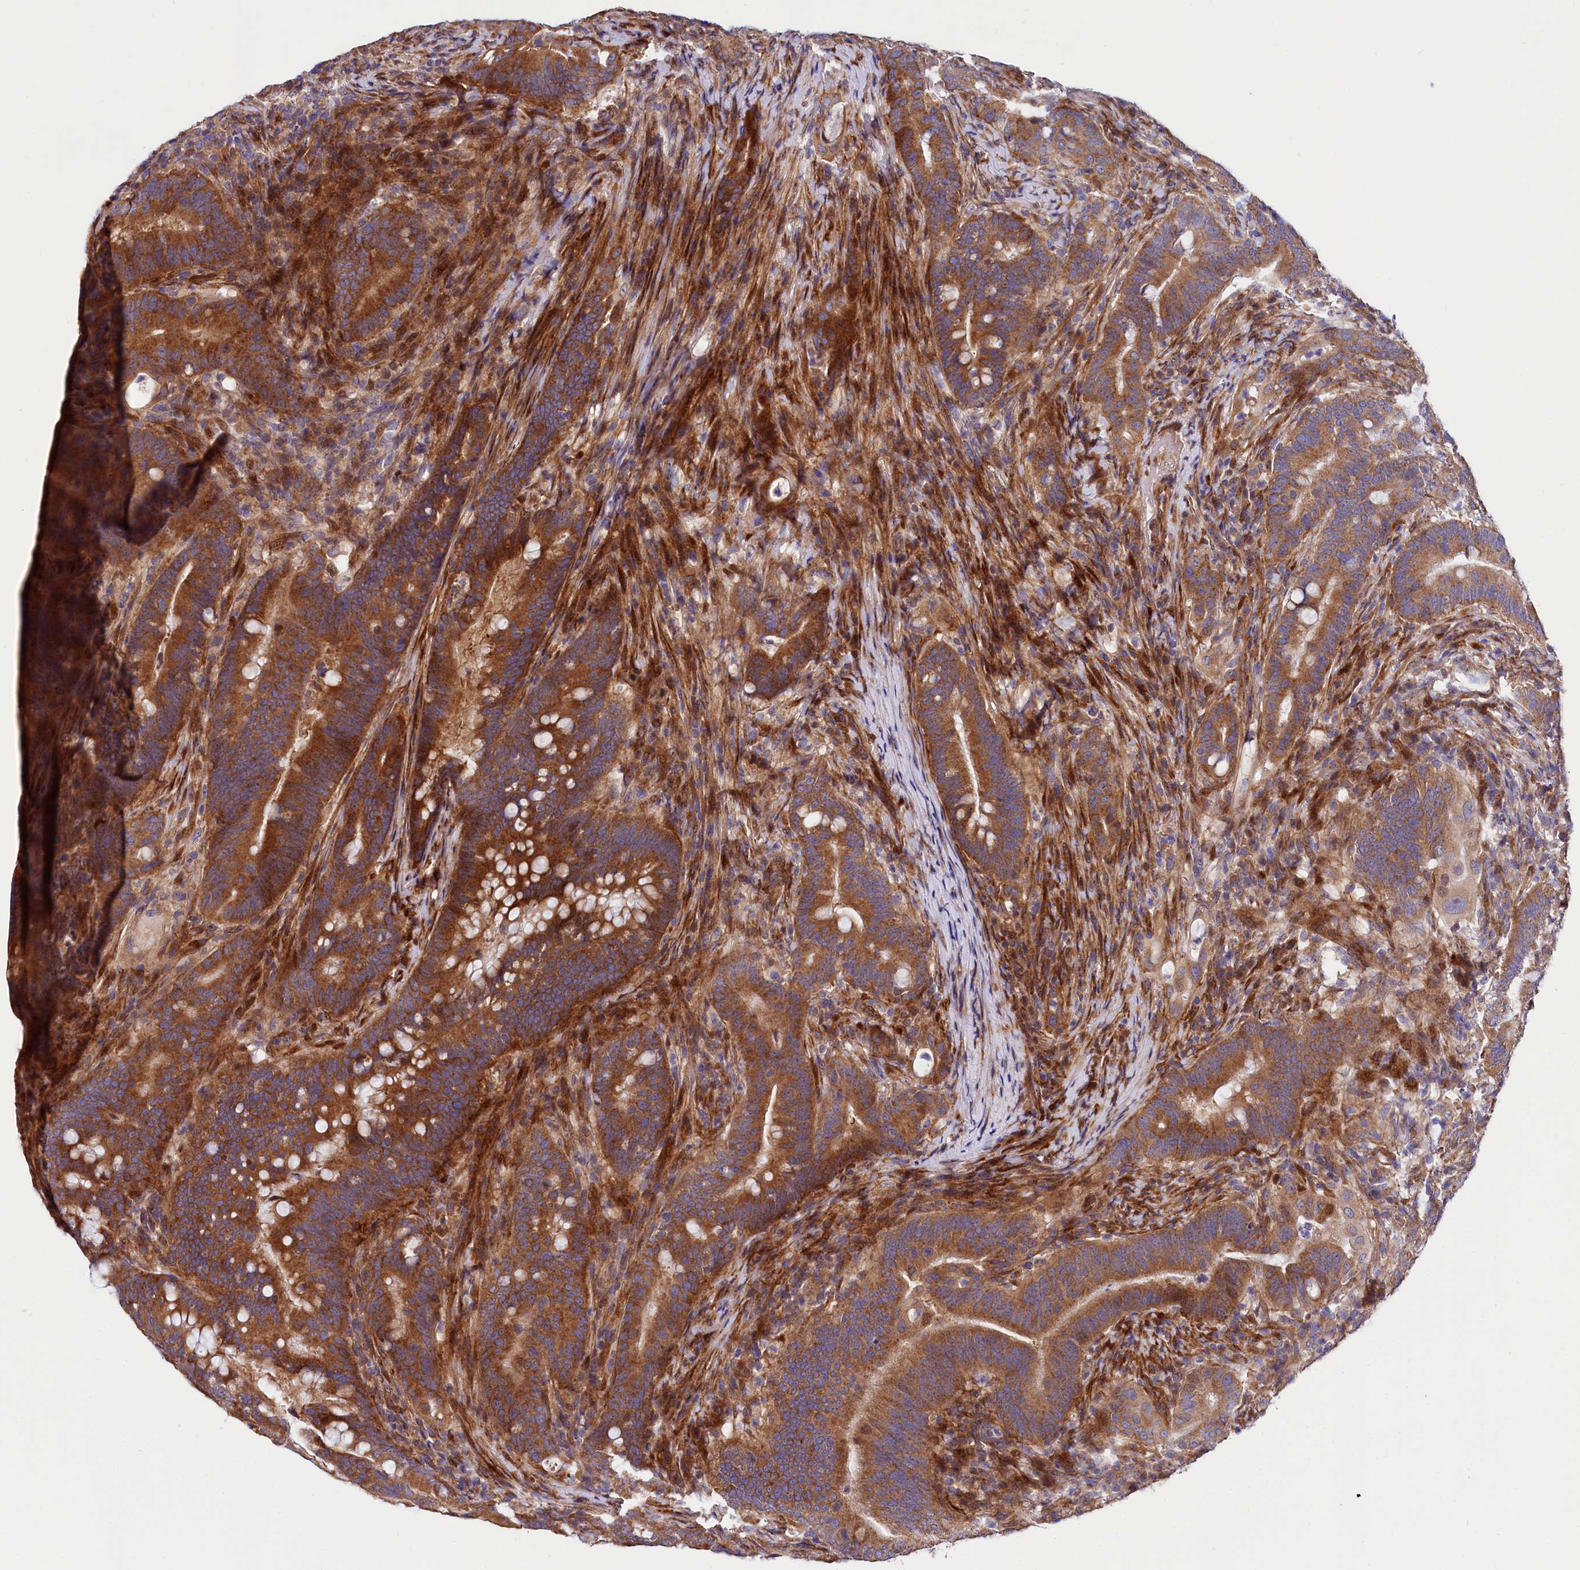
{"staining": {"intensity": "strong", "quantity": ">75%", "location": "cytoplasmic/membranous"}, "tissue": "colorectal cancer", "cell_type": "Tumor cells", "image_type": "cancer", "snomed": [{"axis": "morphology", "description": "Adenocarcinoma, NOS"}, {"axis": "topography", "description": "Colon"}], "caption": "Protein staining reveals strong cytoplasmic/membranous positivity in about >75% of tumor cells in adenocarcinoma (colorectal).", "gene": "PDZRN3", "patient": {"sex": "female", "age": 66}}